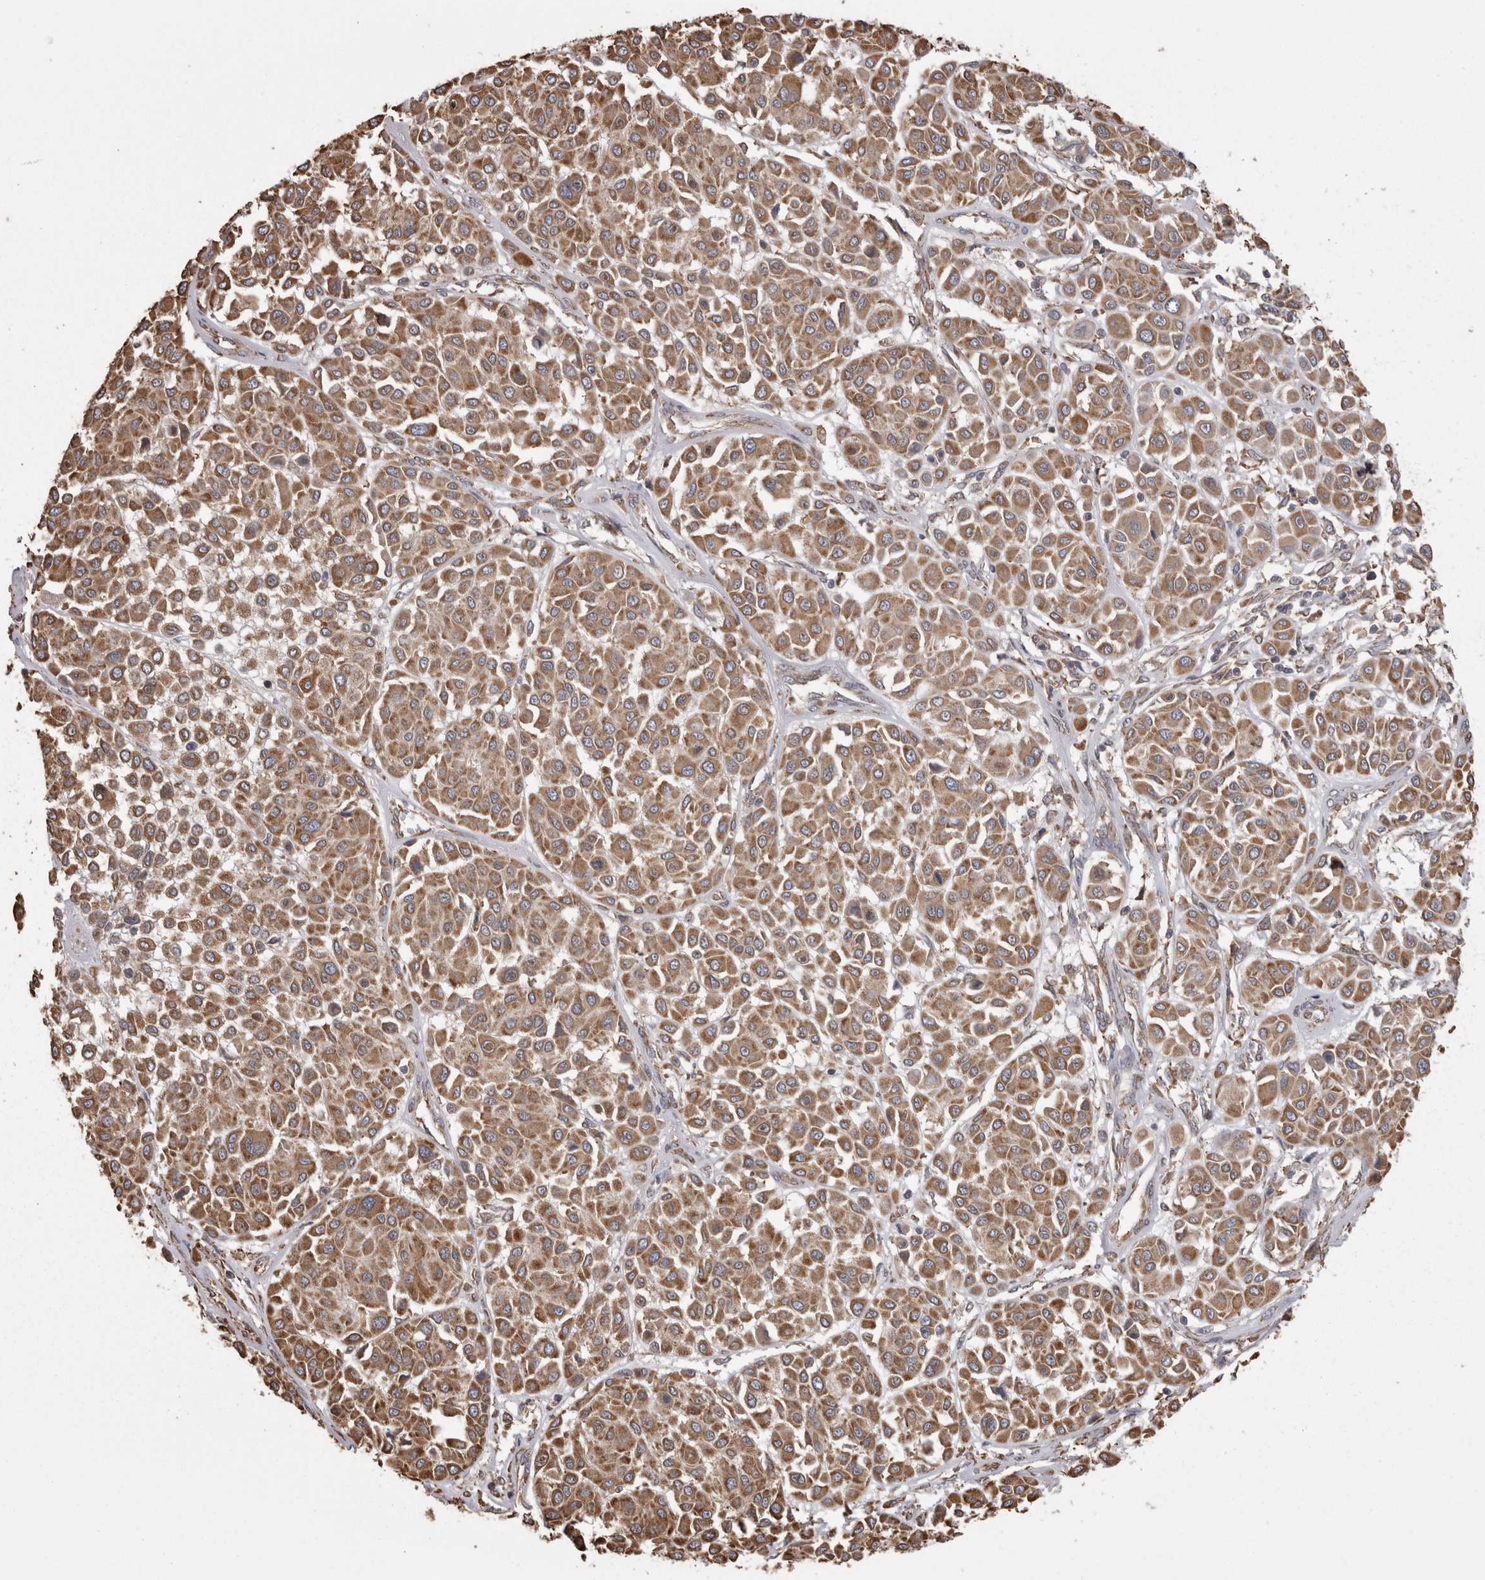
{"staining": {"intensity": "moderate", "quantity": ">75%", "location": "cytoplasmic/membranous"}, "tissue": "melanoma", "cell_type": "Tumor cells", "image_type": "cancer", "snomed": [{"axis": "morphology", "description": "Malignant melanoma, Metastatic site"}, {"axis": "topography", "description": "Soft tissue"}], "caption": "Melanoma stained with IHC shows moderate cytoplasmic/membranous expression in approximately >75% of tumor cells.", "gene": "PON2", "patient": {"sex": "male", "age": 41}}